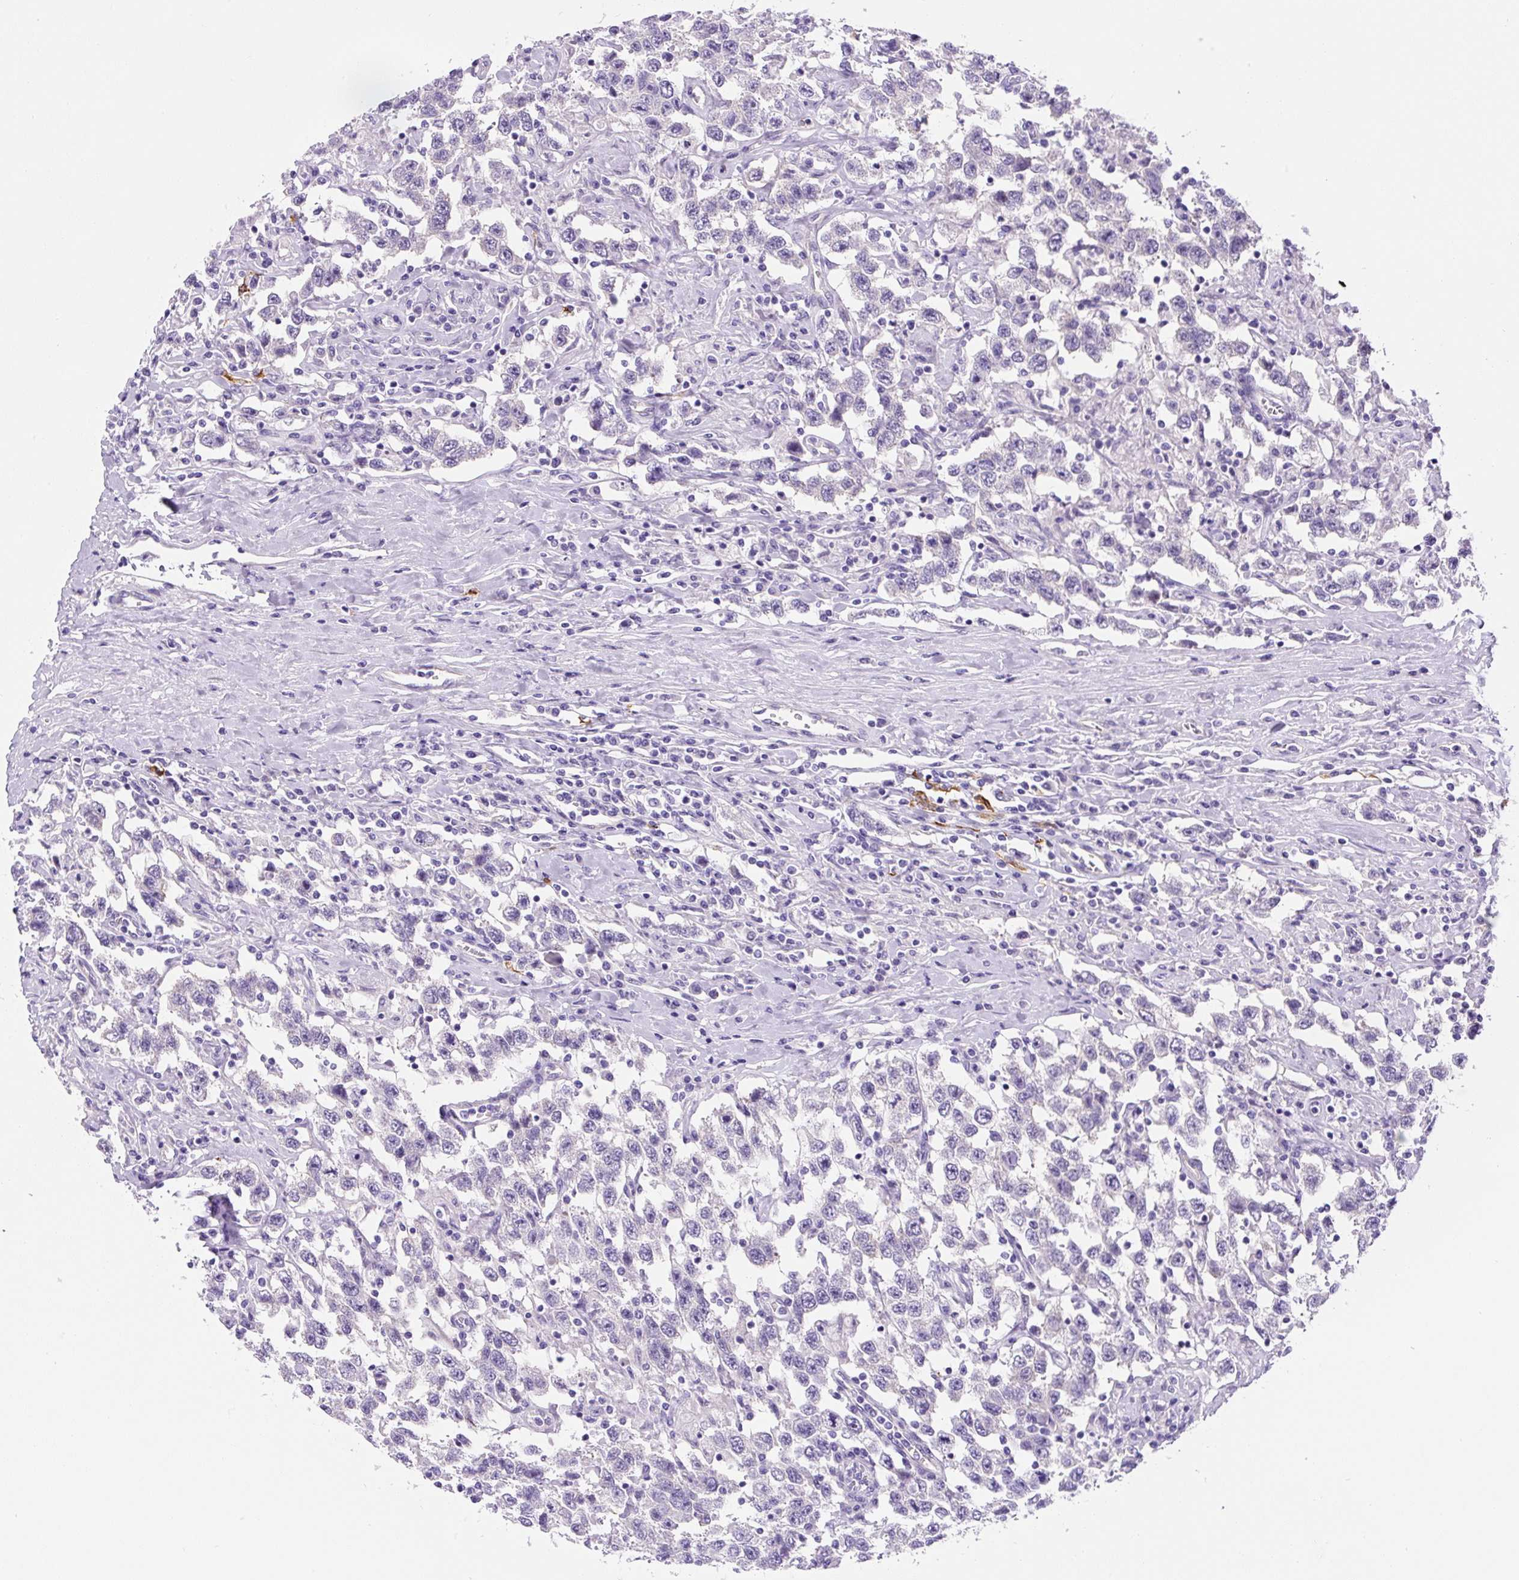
{"staining": {"intensity": "negative", "quantity": "none", "location": "none"}, "tissue": "testis cancer", "cell_type": "Tumor cells", "image_type": "cancer", "snomed": [{"axis": "morphology", "description": "Seminoma, NOS"}, {"axis": "topography", "description": "Testis"}], "caption": "Tumor cells show no significant protein positivity in seminoma (testis).", "gene": "ASB4", "patient": {"sex": "male", "age": 41}}